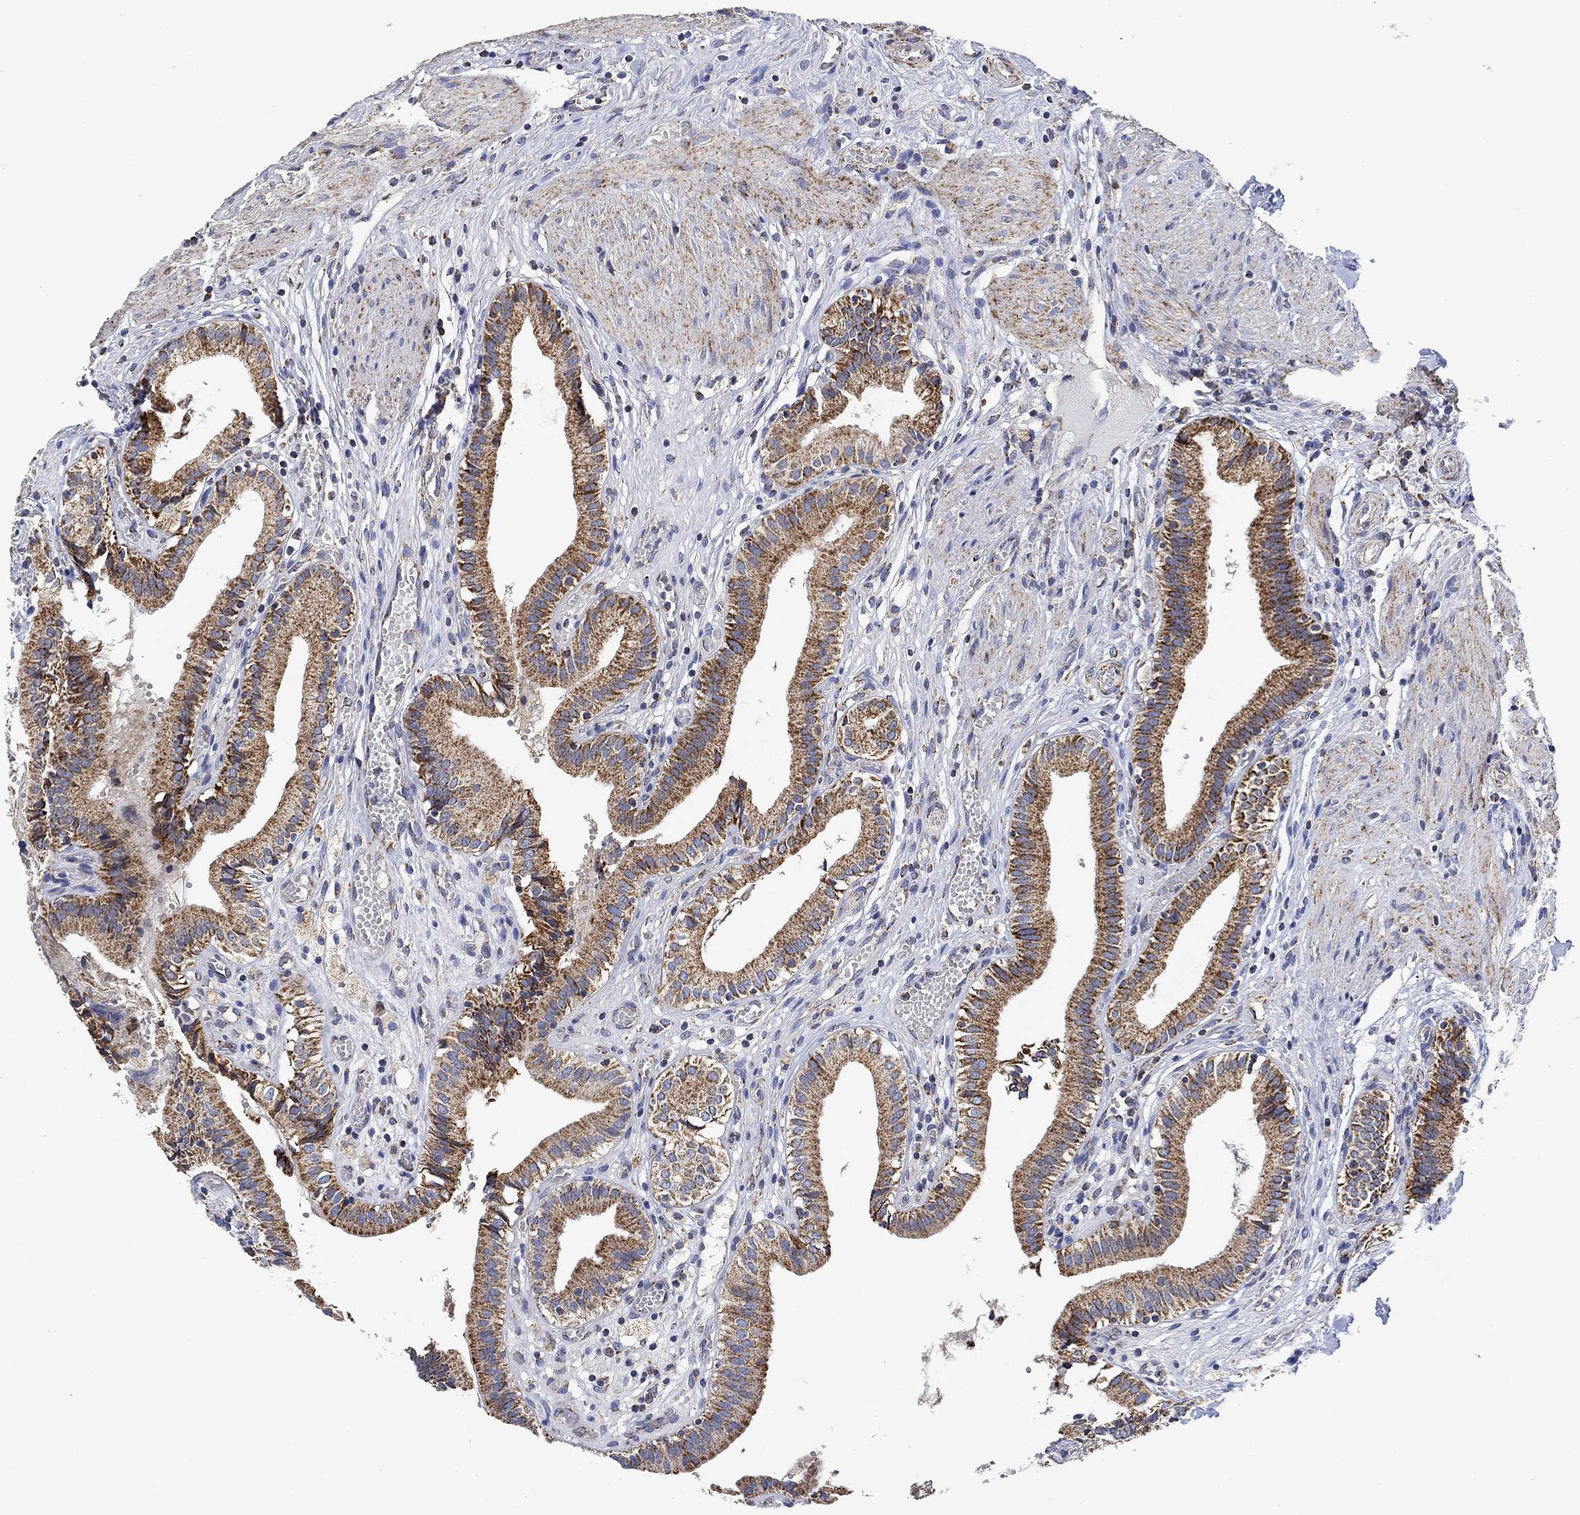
{"staining": {"intensity": "strong", "quantity": "<25%", "location": "cytoplasmic/membranous"}, "tissue": "gallbladder", "cell_type": "Glandular cells", "image_type": "normal", "snomed": [{"axis": "morphology", "description": "Normal tissue, NOS"}, {"axis": "topography", "description": "Gallbladder"}], "caption": "This is an image of immunohistochemistry staining of unremarkable gallbladder, which shows strong staining in the cytoplasmic/membranous of glandular cells.", "gene": "NDUFS3", "patient": {"sex": "female", "age": 24}}